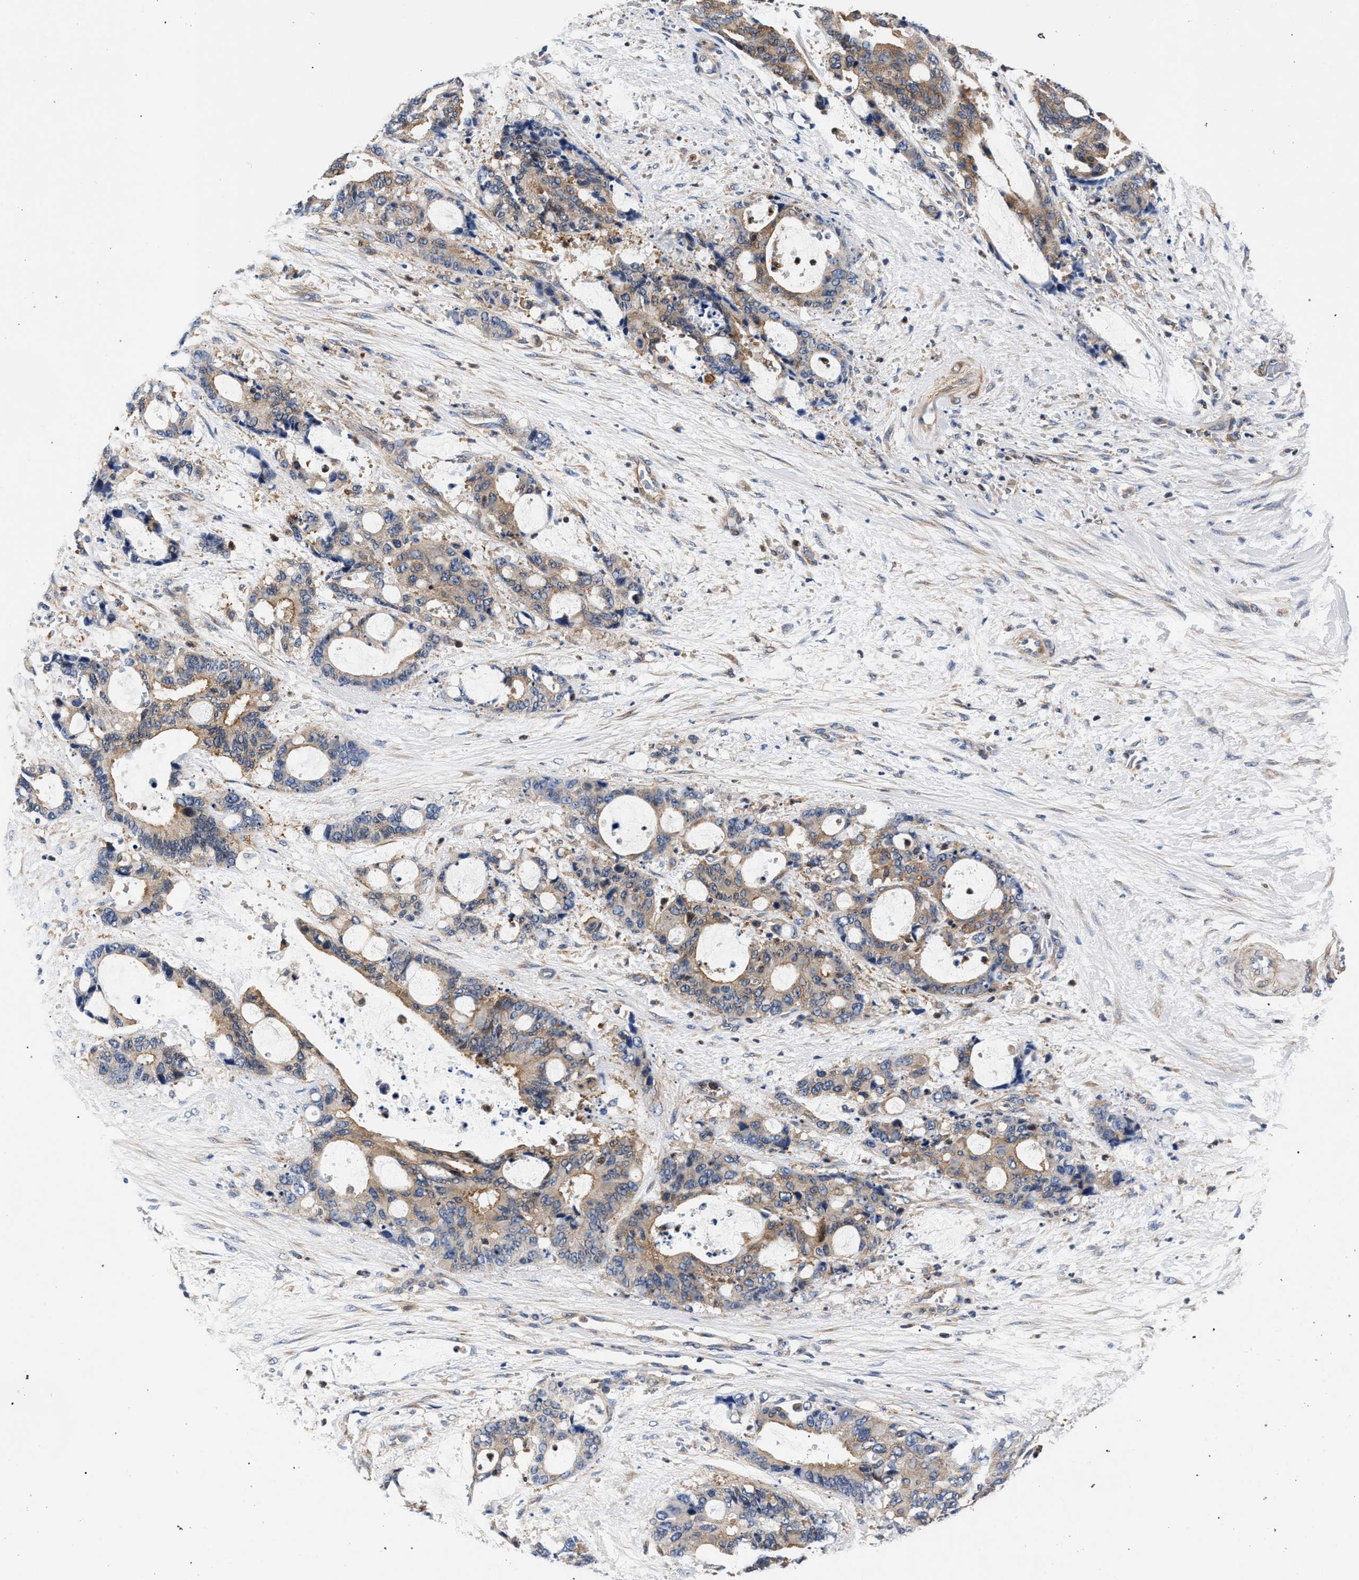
{"staining": {"intensity": "weak", "quantity": ">75%", "location": "cytoplasmic/membranous"}, "tissue": "liver cancer", "cell_type": "Tumor cells", "image_type": "cancer", "snomed": [{"axis": "morphology", "description": "Normal tissue, NOS"}, {"axis": "morphology", "description": "Cholangiocarcinoma"}, {"axis": "topography", "description": "Liver"}, {"axis": "topography", "description": "Peripheral nerve tissue"}], "caption": "Human liver cancer (cholangiocarcinoma) stained with a protein marker demonstrates weak staining in tumor cells.", "gene": "LASP1", "patient": {"sex": "female", "age": 73}}